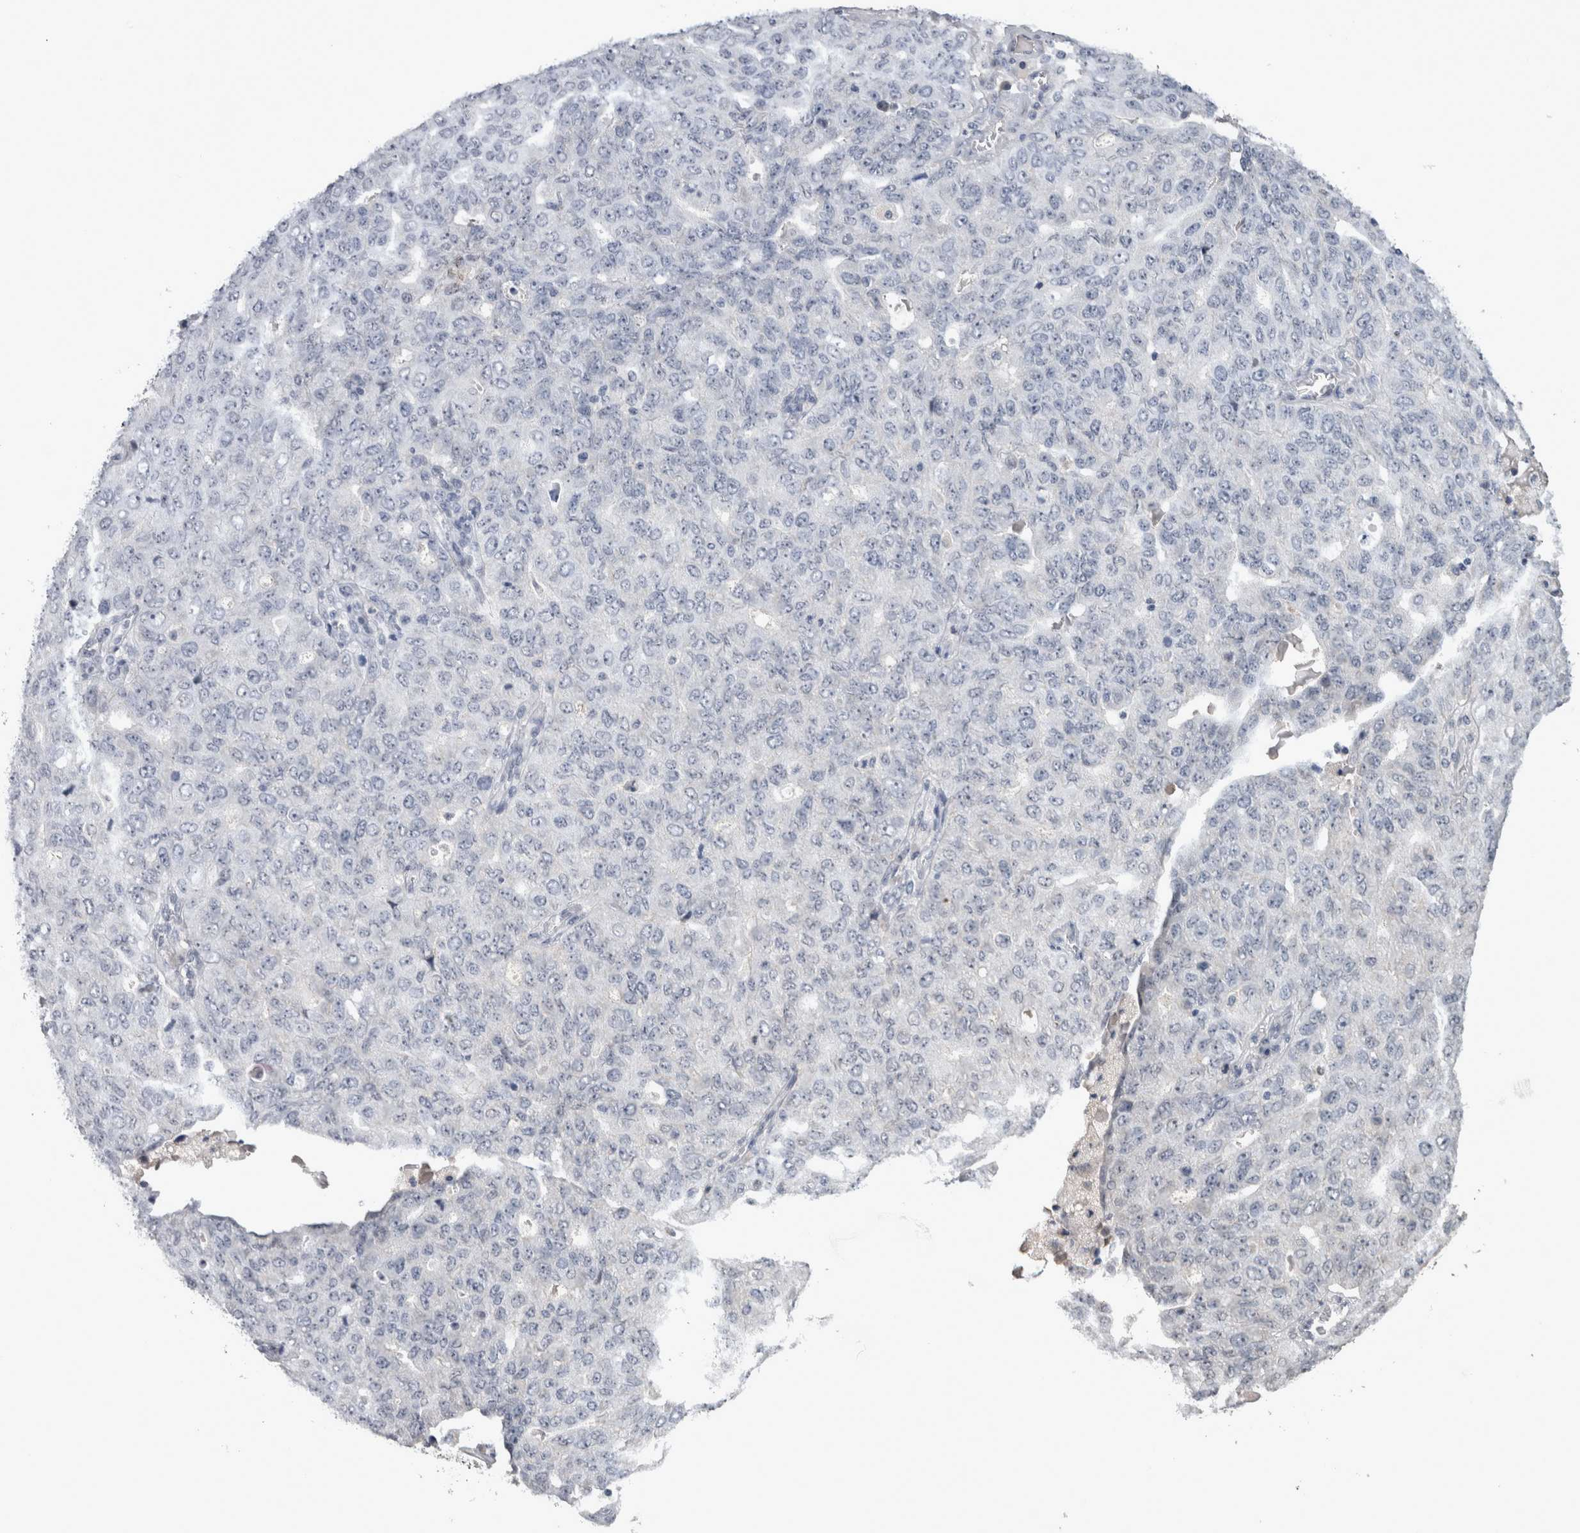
{"staining": {"intensity": "negative", "quantity": "none", "location": "none"}, "tissue": "ovarian cancer", "cell_type": "Tumor cells", "image_type": "cancer", "snomed": [{"axis": "morphology", "description": "Carcinoma, endometroid"}, {"axis": "topography", "description": "Ovary"}], "caption": "This photomicrograph is of ovarian cancer stained with immunohistochemistry to label a protein in brown with the nuclei are counter-stained blue. There is no expression in tumor cells.", "gene": "PAX5", "patient": {"sex": "female", "age": 62}}